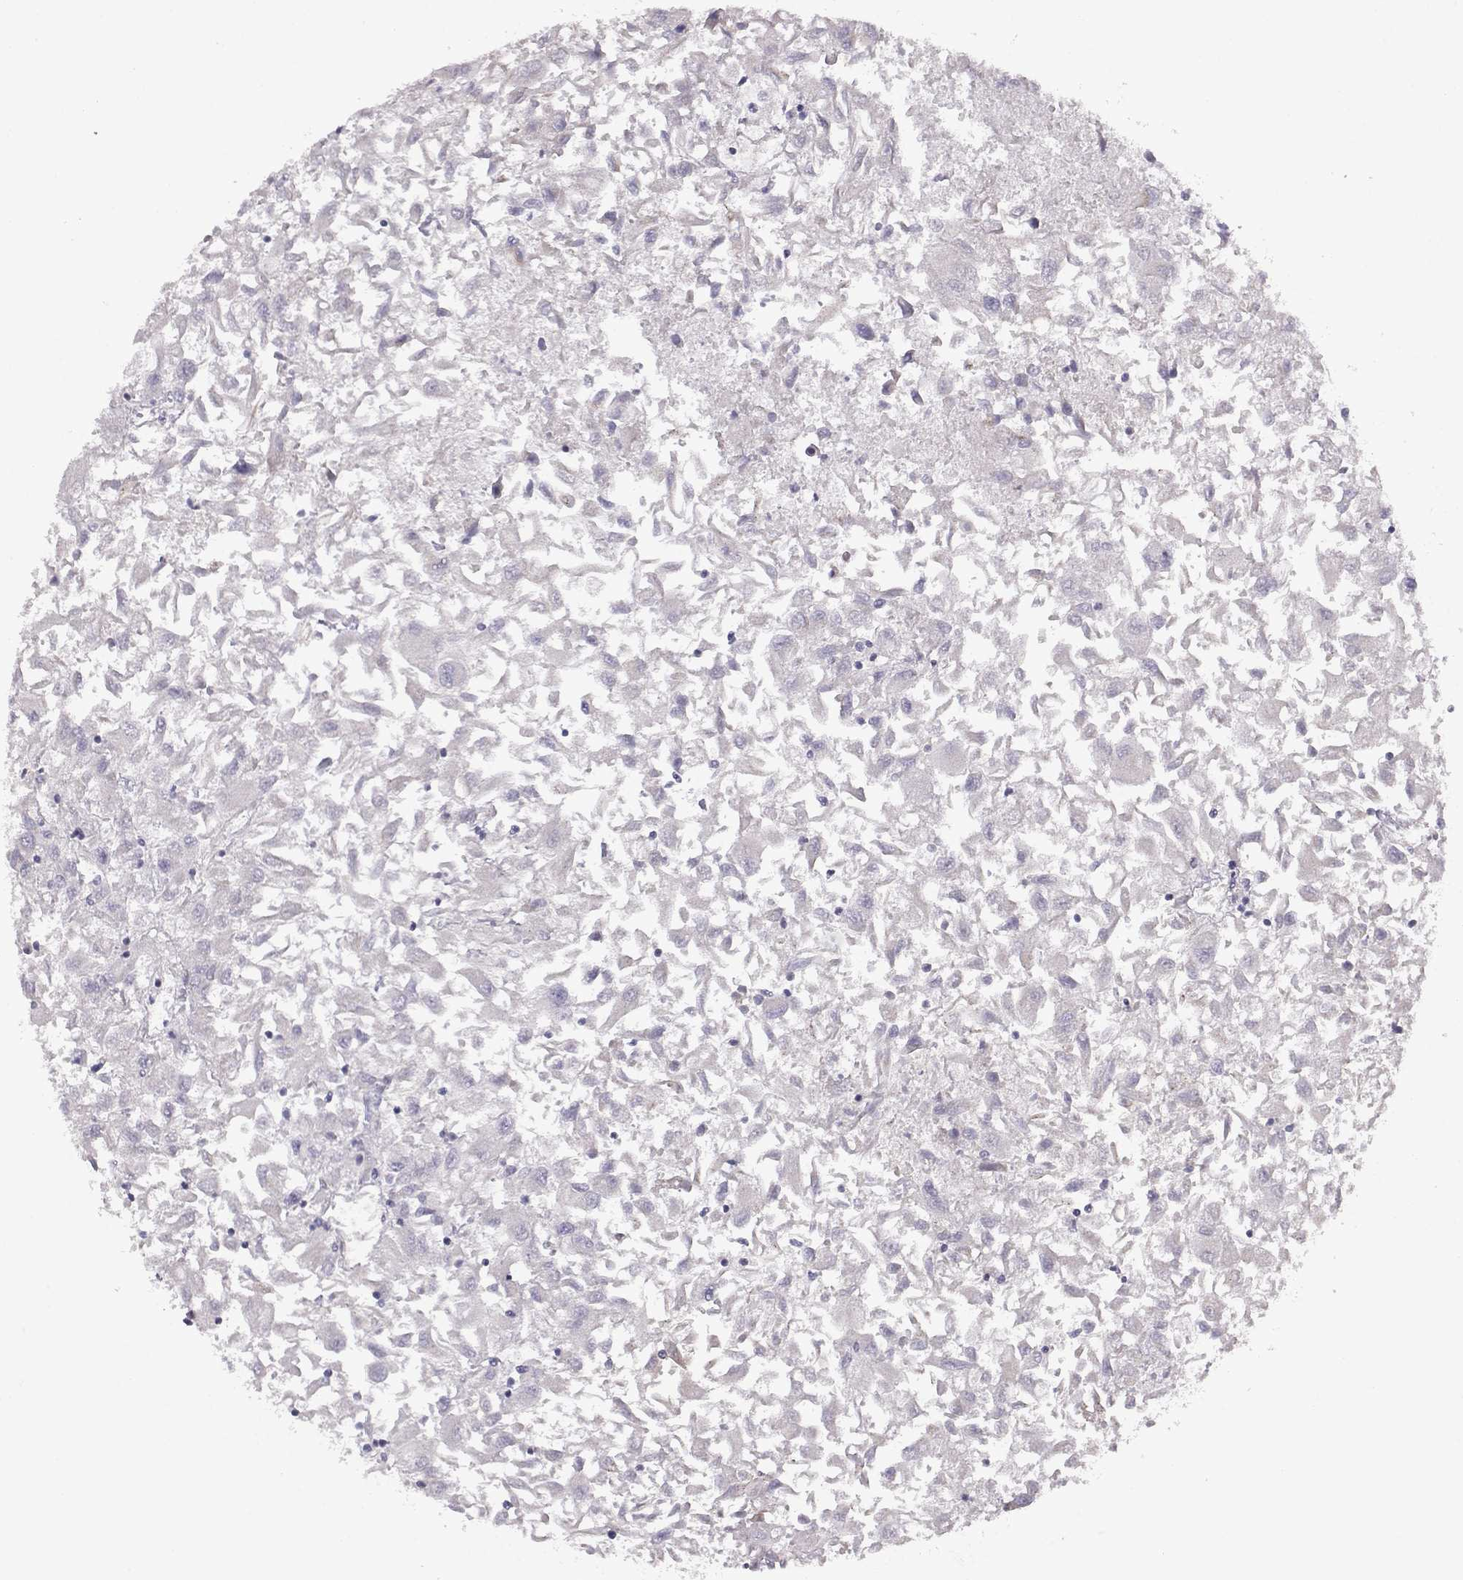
{"staining": {"intensity": "negative", "quantity": "none", "location": "none"}, "tissue": "renal cancer", "cell_type": "Tumor cells", "image_type": "cancer", "snomed": [{"axis": "morphology", "description": "Adenocarcinoma, NOS"}, {"axis": "topography", "description": "Kidney"}], "caption": "Human renal cancer stained for a protein using immunohistochemistry displays no expression in tumor cells.", "gene": "VGF", "patient": {"sex": "female", "age": 76}}